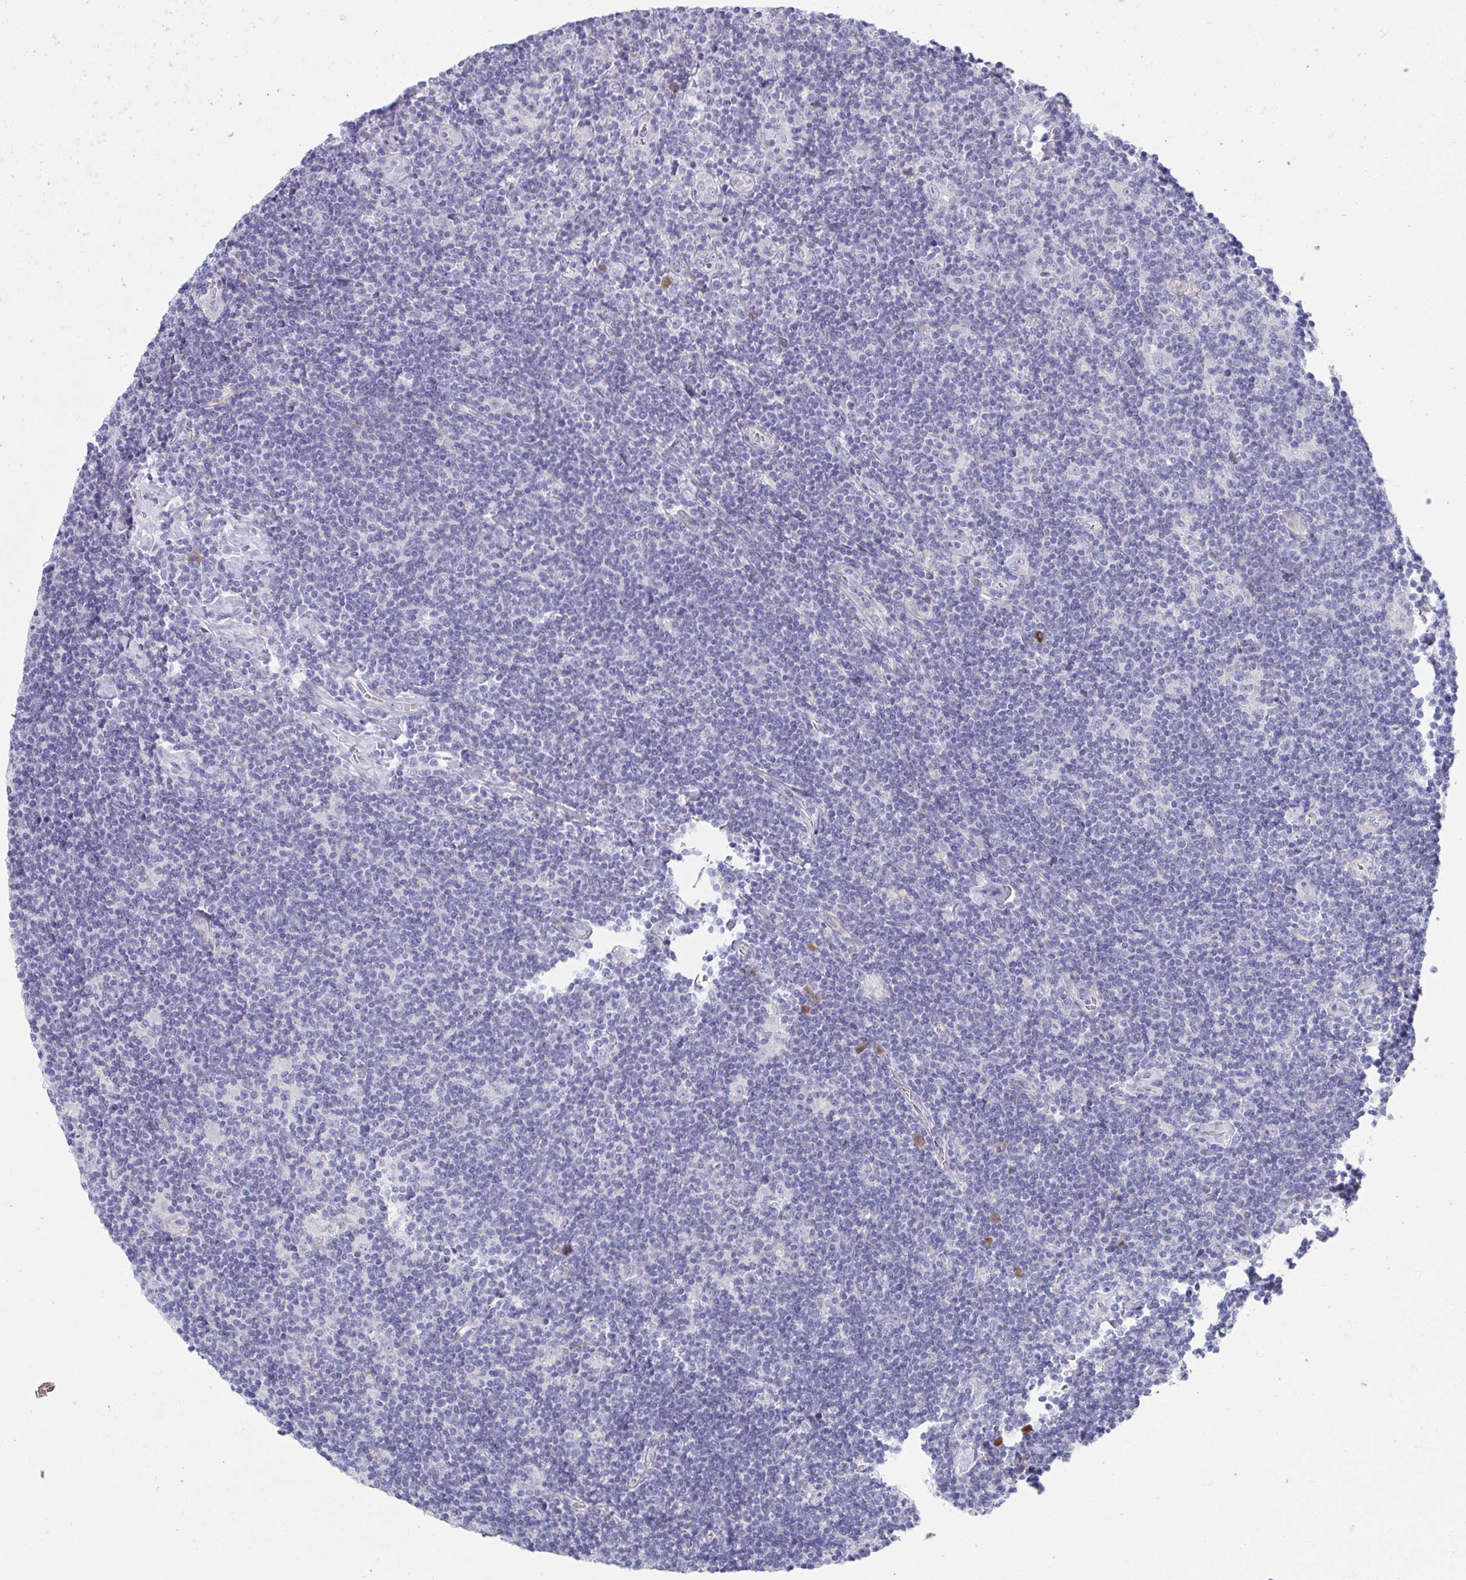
{"staining": {"intensity": "negative", "quantity": "none", "location": "none"}, "tissue": "lymphoma", "cell_type": "Tumor cells", "image_type": "cancer", "snomed": [{"axis": "morphology", "description": "Hodgkin's disease, NOS"}, {"axis": "topography", "description": "Lymph node"}], "caption": "Immunohistochemical staining of Hodgkin's disease exhibits no significant positivity in tumor cells.", "gene": "PIGZ", "patient": {"sex": "male", "age": 40}}